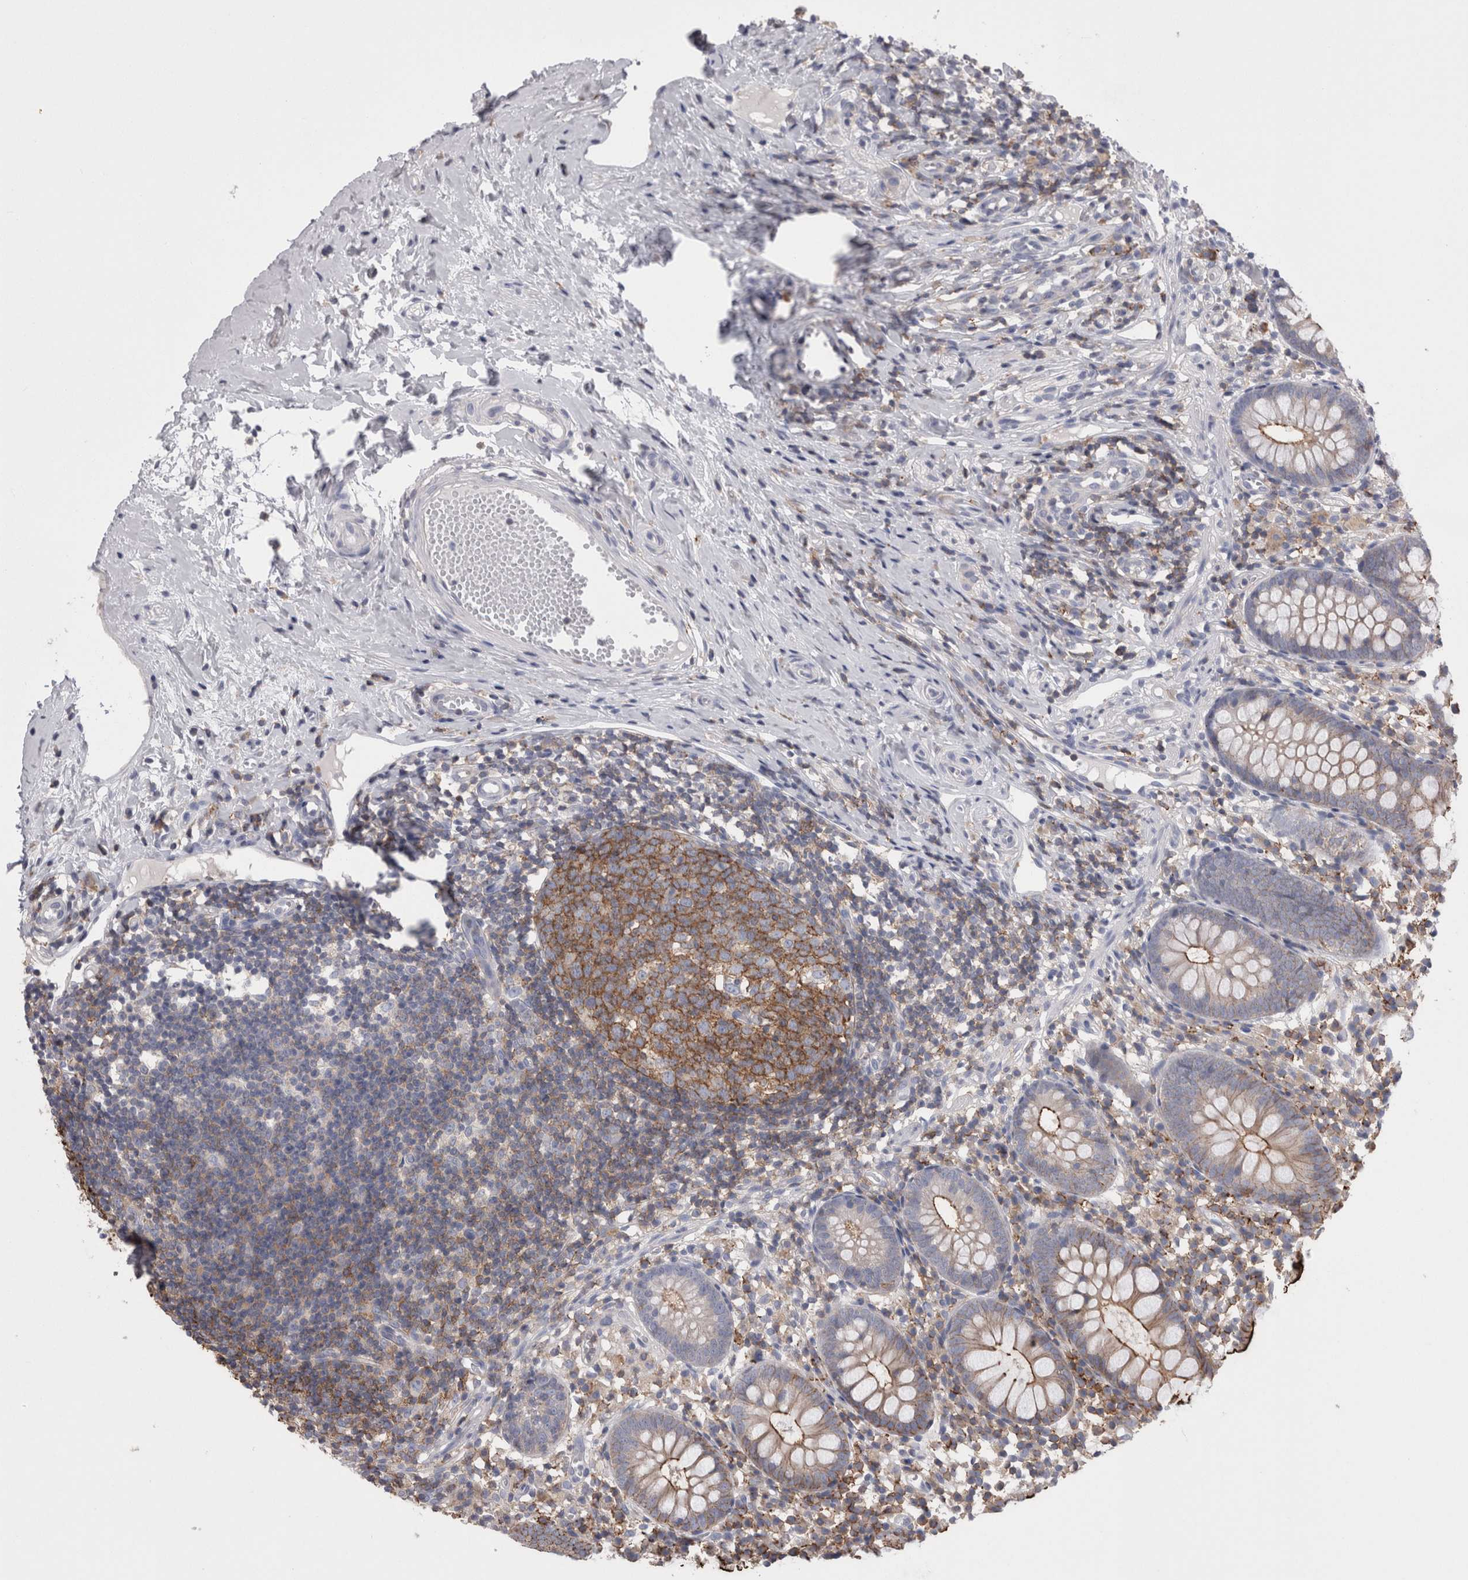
{"staining": {"intensity": "moderate", "quantity": "25%-75%", "location": "cytoplasmic/membranous"}, "tissue": "appendix", "cell_type": "Glandular cells", "image_type": "normal", "snomed": [{"axis": "morphology", "description": "Normal tissue, NOS"}, {"axis": "topography", "description": "Appendix"}], "caption": "Appendix was stained to show a protein in brown. There is medium levels of moderate cytoplasmic/membranous staining in about 25%-75% of glandular cells. (DAB = brown stain, brightfield microscopy at high magnification).", "gene": "DCTN6", "patient": {"sex": "female", "age": 20}}